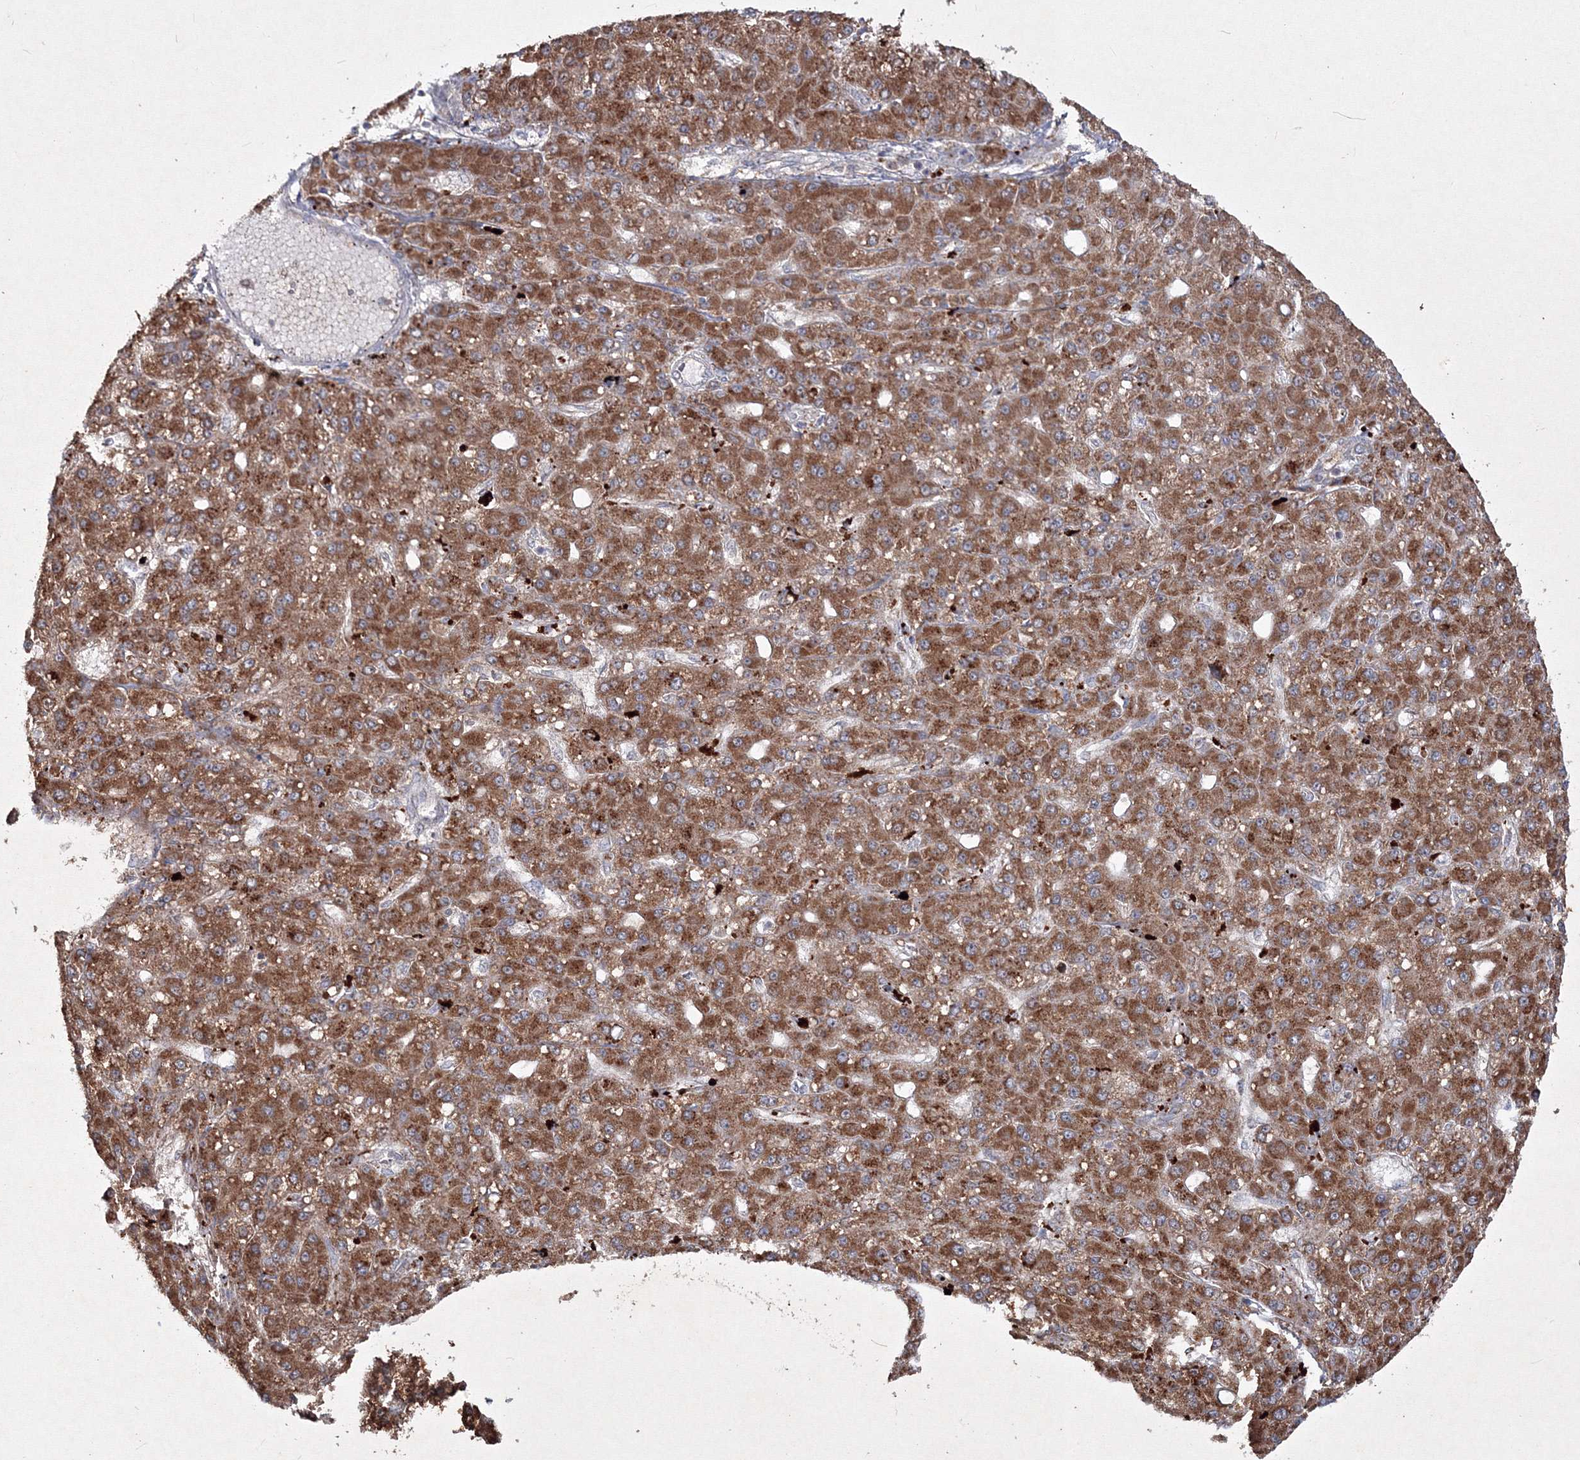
{"staining": {"intensity": "strong", "quantity": ">75%", "location": "cytoplasmic/membranous"}, "tissue": "liver cancer", "cell_type": "Tumor cells", "image_type": "cancer", "snomed": [{"axis": "morphology", "description": "Carcinoma, Hepatocellular, NOS"}, {"axis": "topography", "description": "Liver"}], "caption": "Liver cancer stained with a protein marker reveals strong staining in tumor cells.", "gene": "PEX13", "patient": {"sex": "male", "age": 67}}